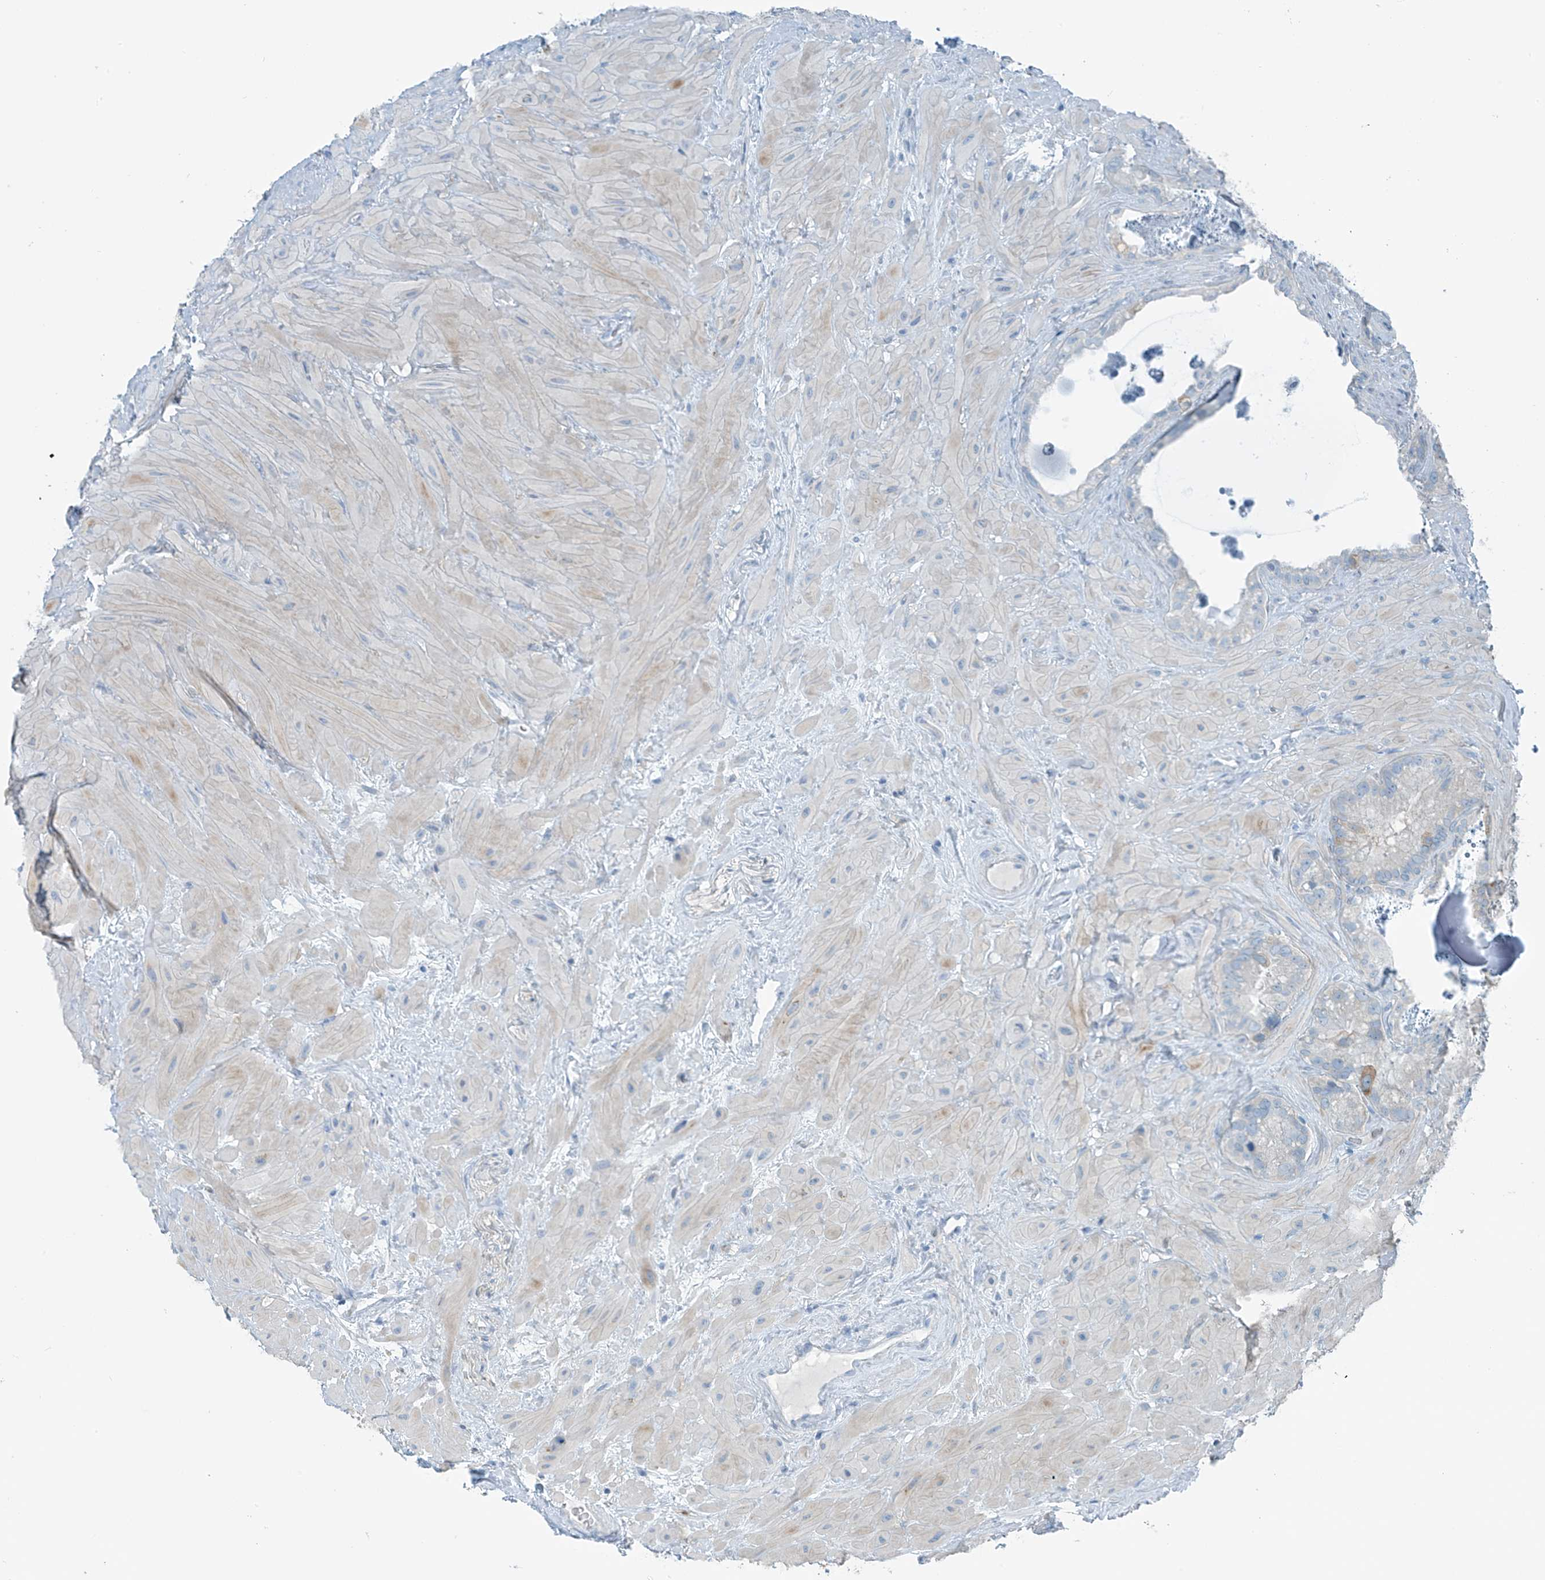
{"staining": {"intensity": "negative", "quantity": "none", "location": "none"}, "tissue": "seminal vesicle", "cell_type": "Glandular cells", "image_type": "normal", "snomed": [{"axis": "morphology", "description": "Normal tissue, NOS"}, {"axis": "topography", "description": "Prostate"}, {"axis": "topography", "description": "Seminal veicle"}], "caption": "High power microscopy image of an IHC image of benign seminal vesicle, revealing no significant expression in glandular cells. (Brightfield microscopy of DAB immunohistochemistry at high magnification).", "gene": "SLC25A43", "patient": {"sex": "male", "age": 68}}